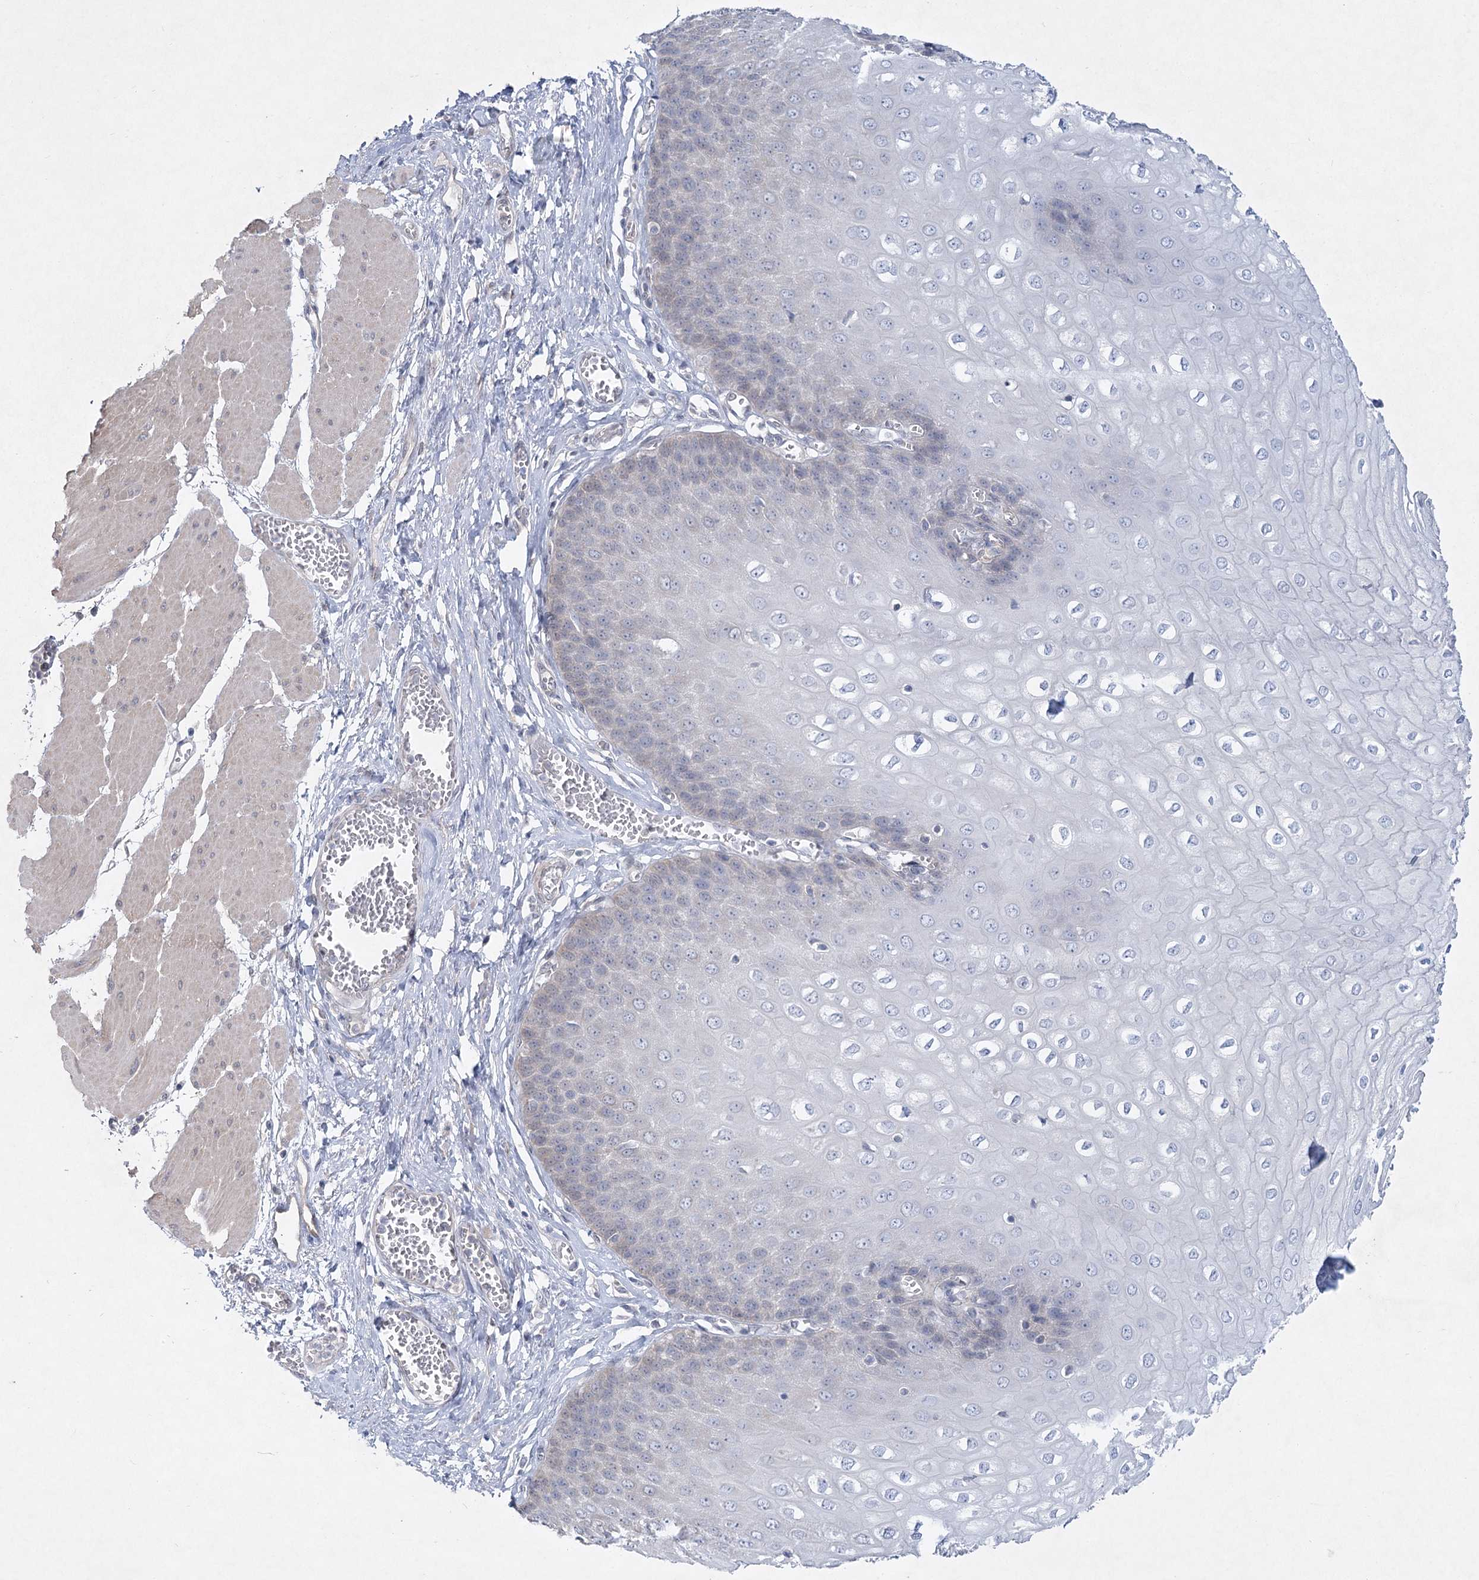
{"staining": {"intensity": "negative", "quantity": "none", "location": "none"}, "tissue": "esophagus", "cell_type": "Squamous epithelial cells", "image_type": "normal", "snomed": [{"axis": "morphology", "description": "Normal tissue, NOS"}, {"axis": "topography", "description": "Esophagus"}], "caption": "Histopathology image shows no protein expression in squamous epithelial cells of benign esophagus.", "gene": "AAMDC", "patient": {"sex": "male", "age": 60}}